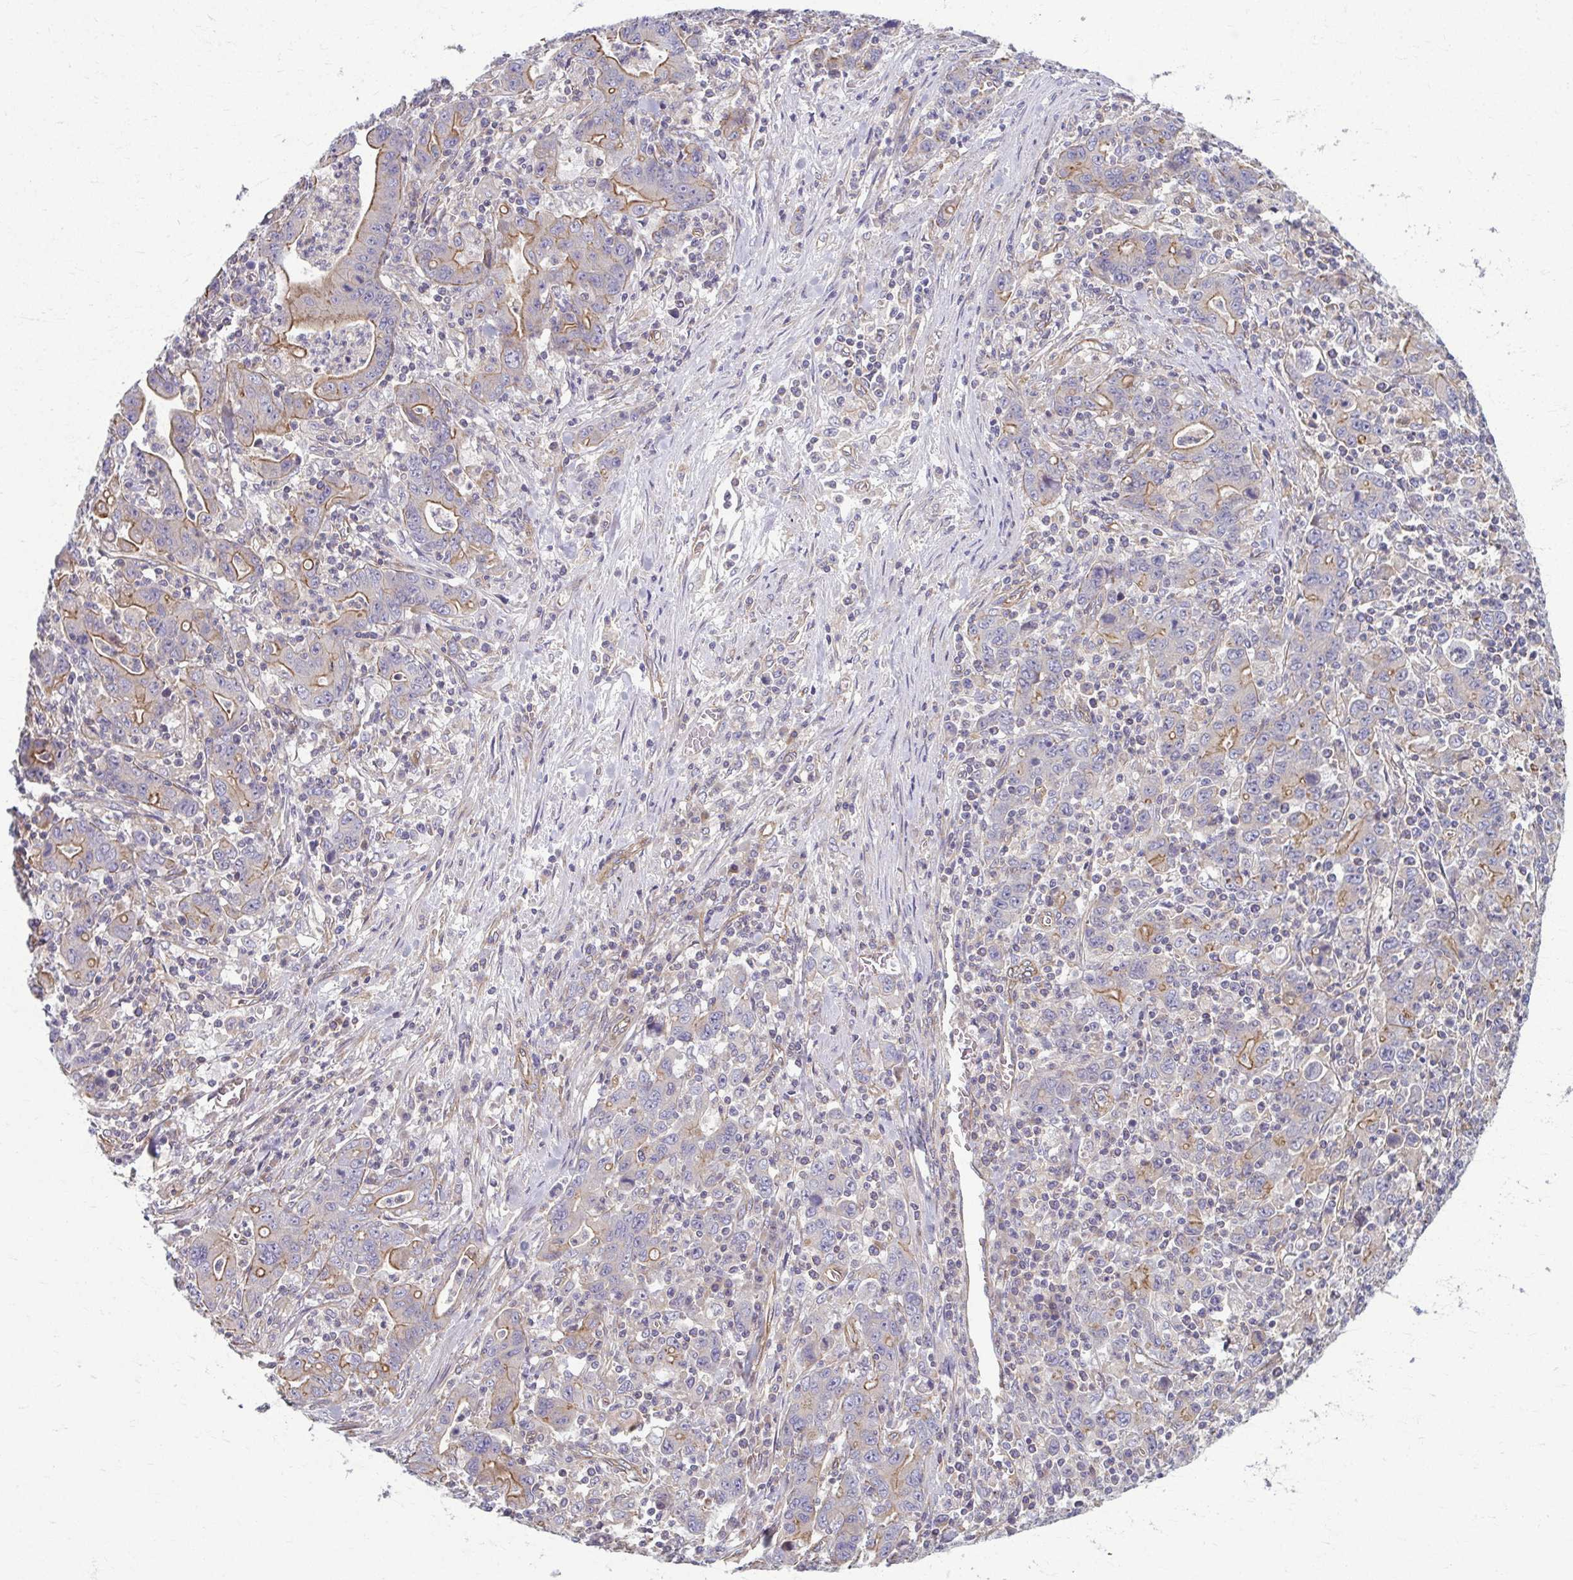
{"staining": {"intensity": "moderate", "quantity": "25%-75%", "location": "cytoplasmic/membranous"}, "tissue": "stomach cancer", "cell_type": "Tumor cells", "image_type": "cancer", "snomed": [{"axis": "morphology", "description": "Adenocarcinoma, NOS"}, {"axis": "topography", "description": "Stomach, upper"}], "caption": "Stomach cancer stained with a brown dye shows moderate cytoplasmic/membranous positive expression in about 25%-75% of tumor cells.", "gene": "EID2B", "patient": {"sex": "male", "age": 69}}